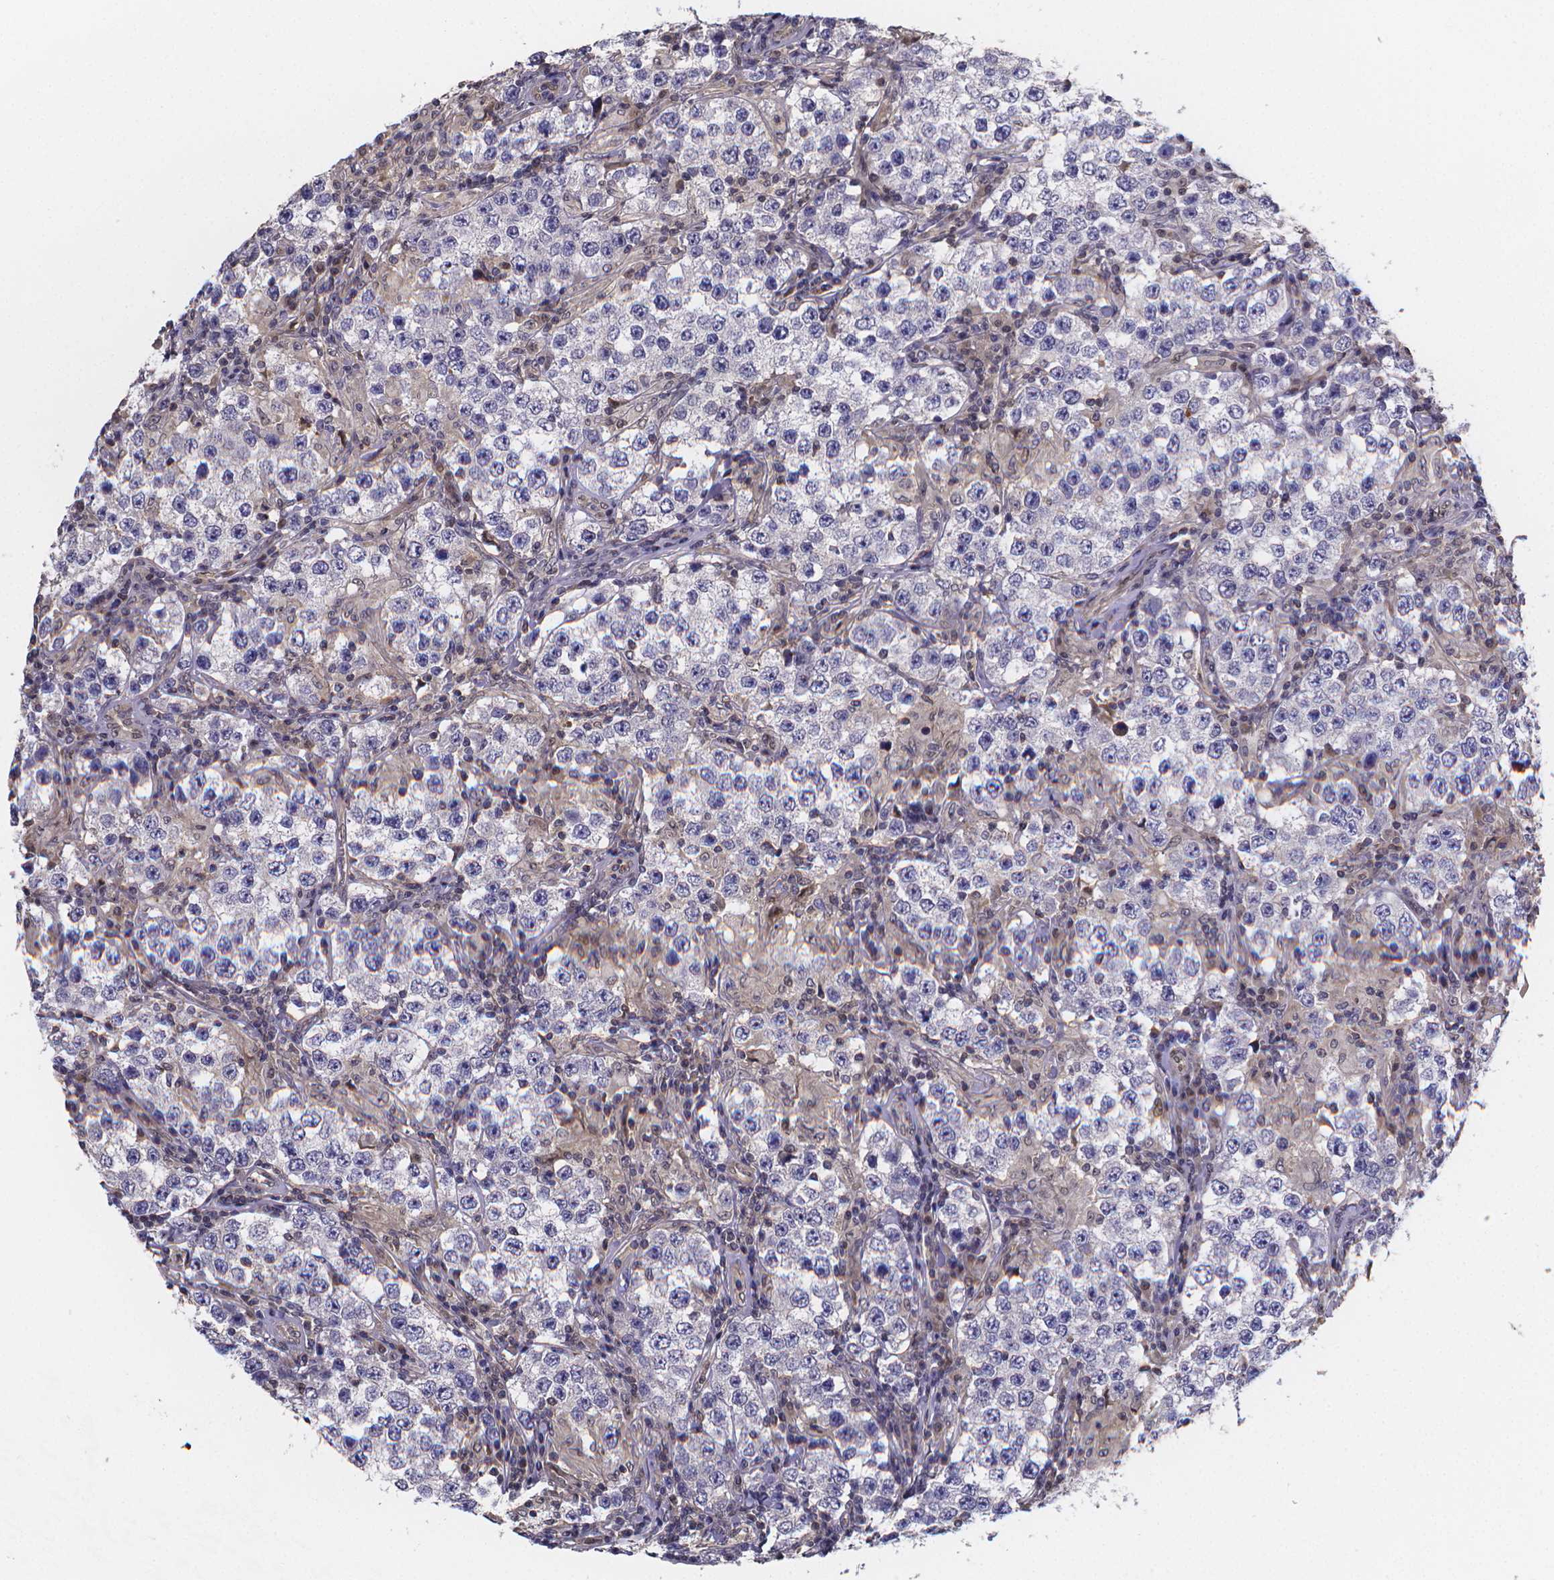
{"staining": {"intensity": "negative", "quantity": "none", "location": "none"}, "tissue": "testis cancer", "cell_type": "Tumor cells", "image_type": "cancer", "snomed": [{"axis": "morphology", "description": "Seminoma, NOS"}, {"axis": "morphology", "description": "Carcinoma, Embryonal, NOS"}, {"axis": "topography", "description": "Testis"}], "caption": "High power microscopy histopathology image of an immunohistochemistry (IHC) histopathology image of testis seminoma, revealing no significant positivity in tumor cells.", "gene": "PAH", "patient": {"sex": "male", "age": 41}}